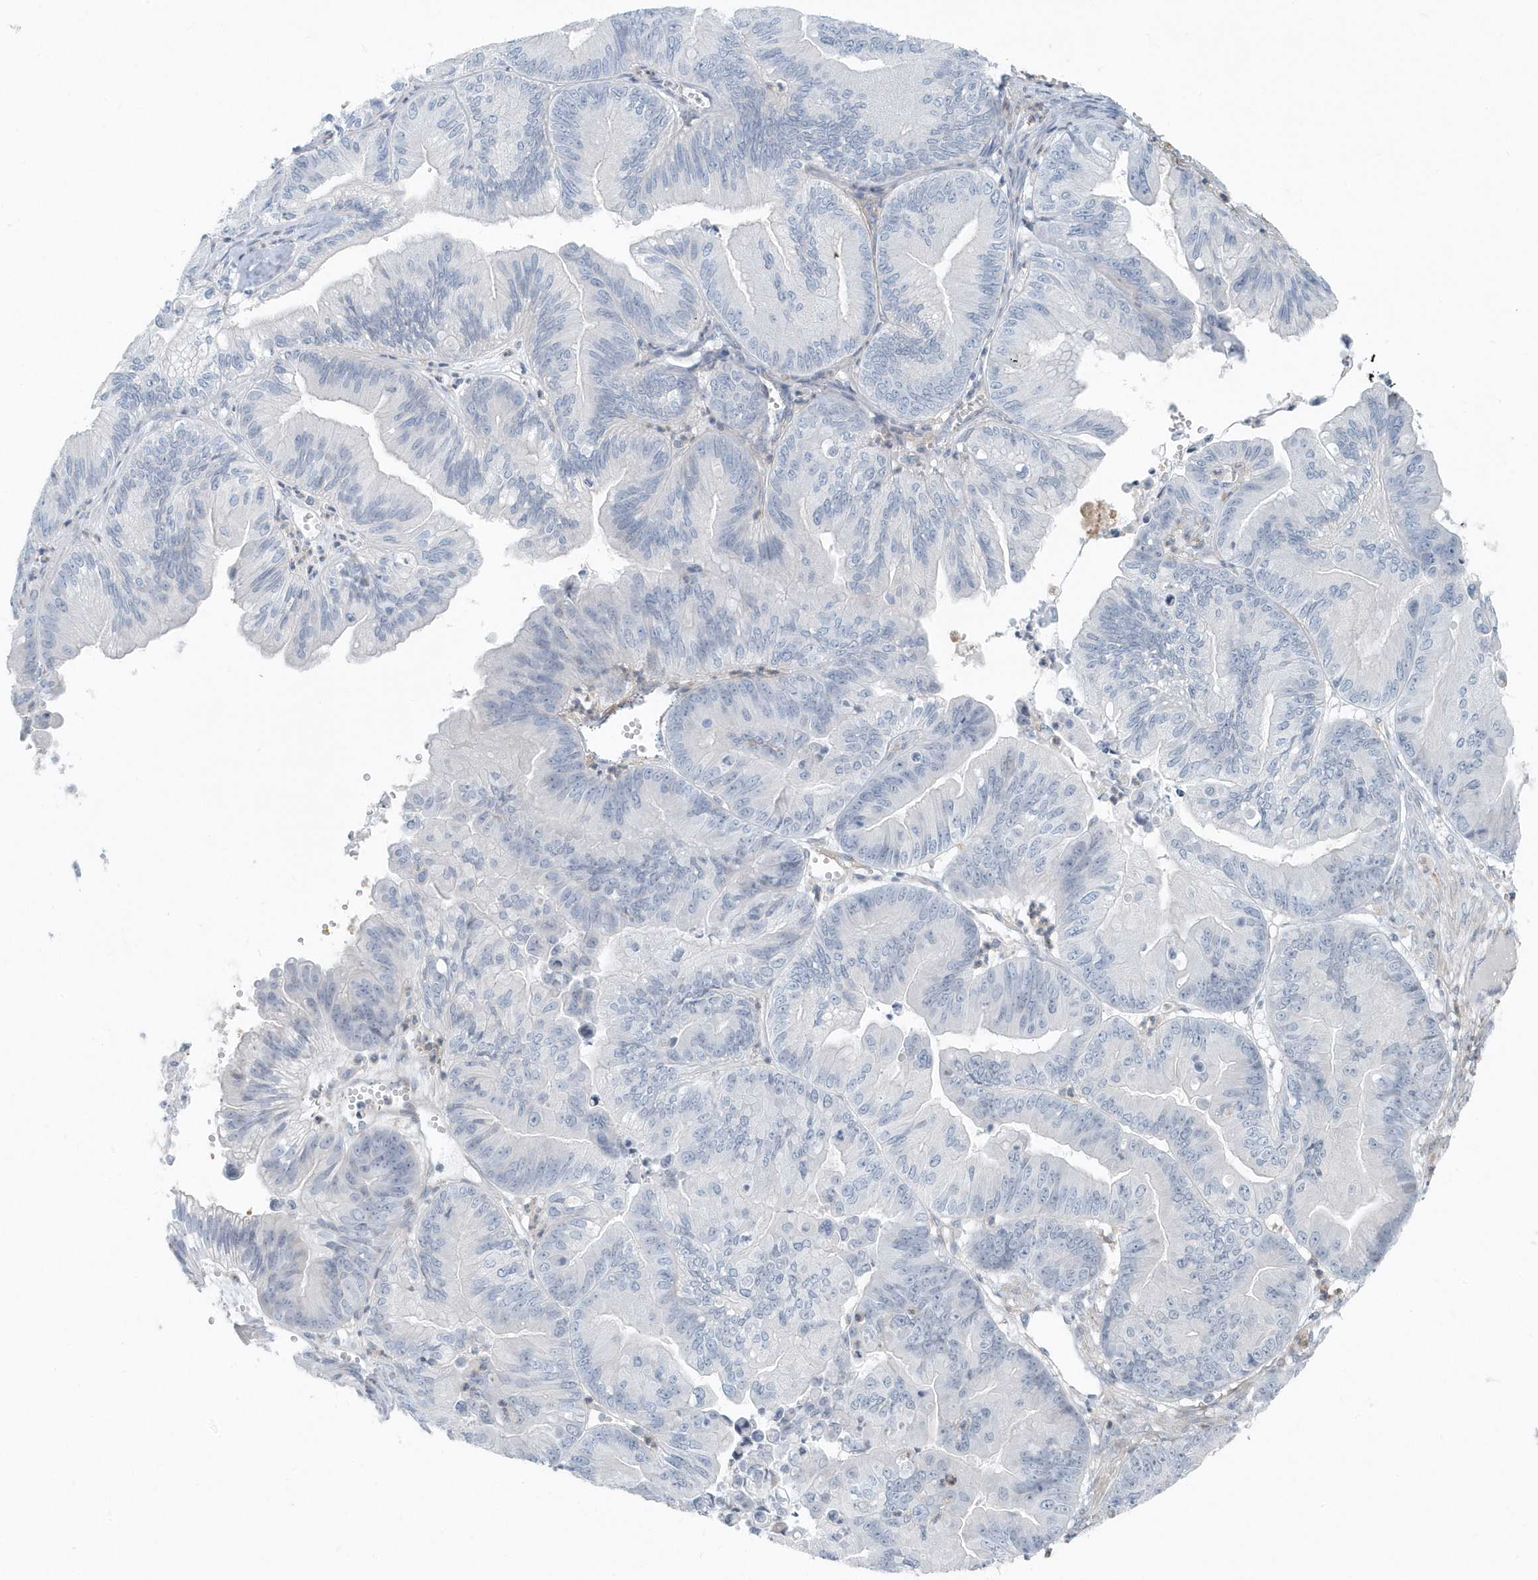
{"staining": {"intensity": "negative", "quantity": "none", "location": "none"}, "tissue": "ovarian cancer", "cell_type": "Tumor cells", "image_type": "cancer", "snomed": [{"axis": "morphology", "description": "Cystadenocarcinoma, mucinous, NOS"}, {"axis": "topography", "description": "Ovary"}], "caption": "Immunohistochemistry of ovarian cancer (mucinous cystadenocarcinoma) demonstrates no staining in tumor cells.", "gene": "CACNB2", "patient": {"sex": "female", "age": 71}}